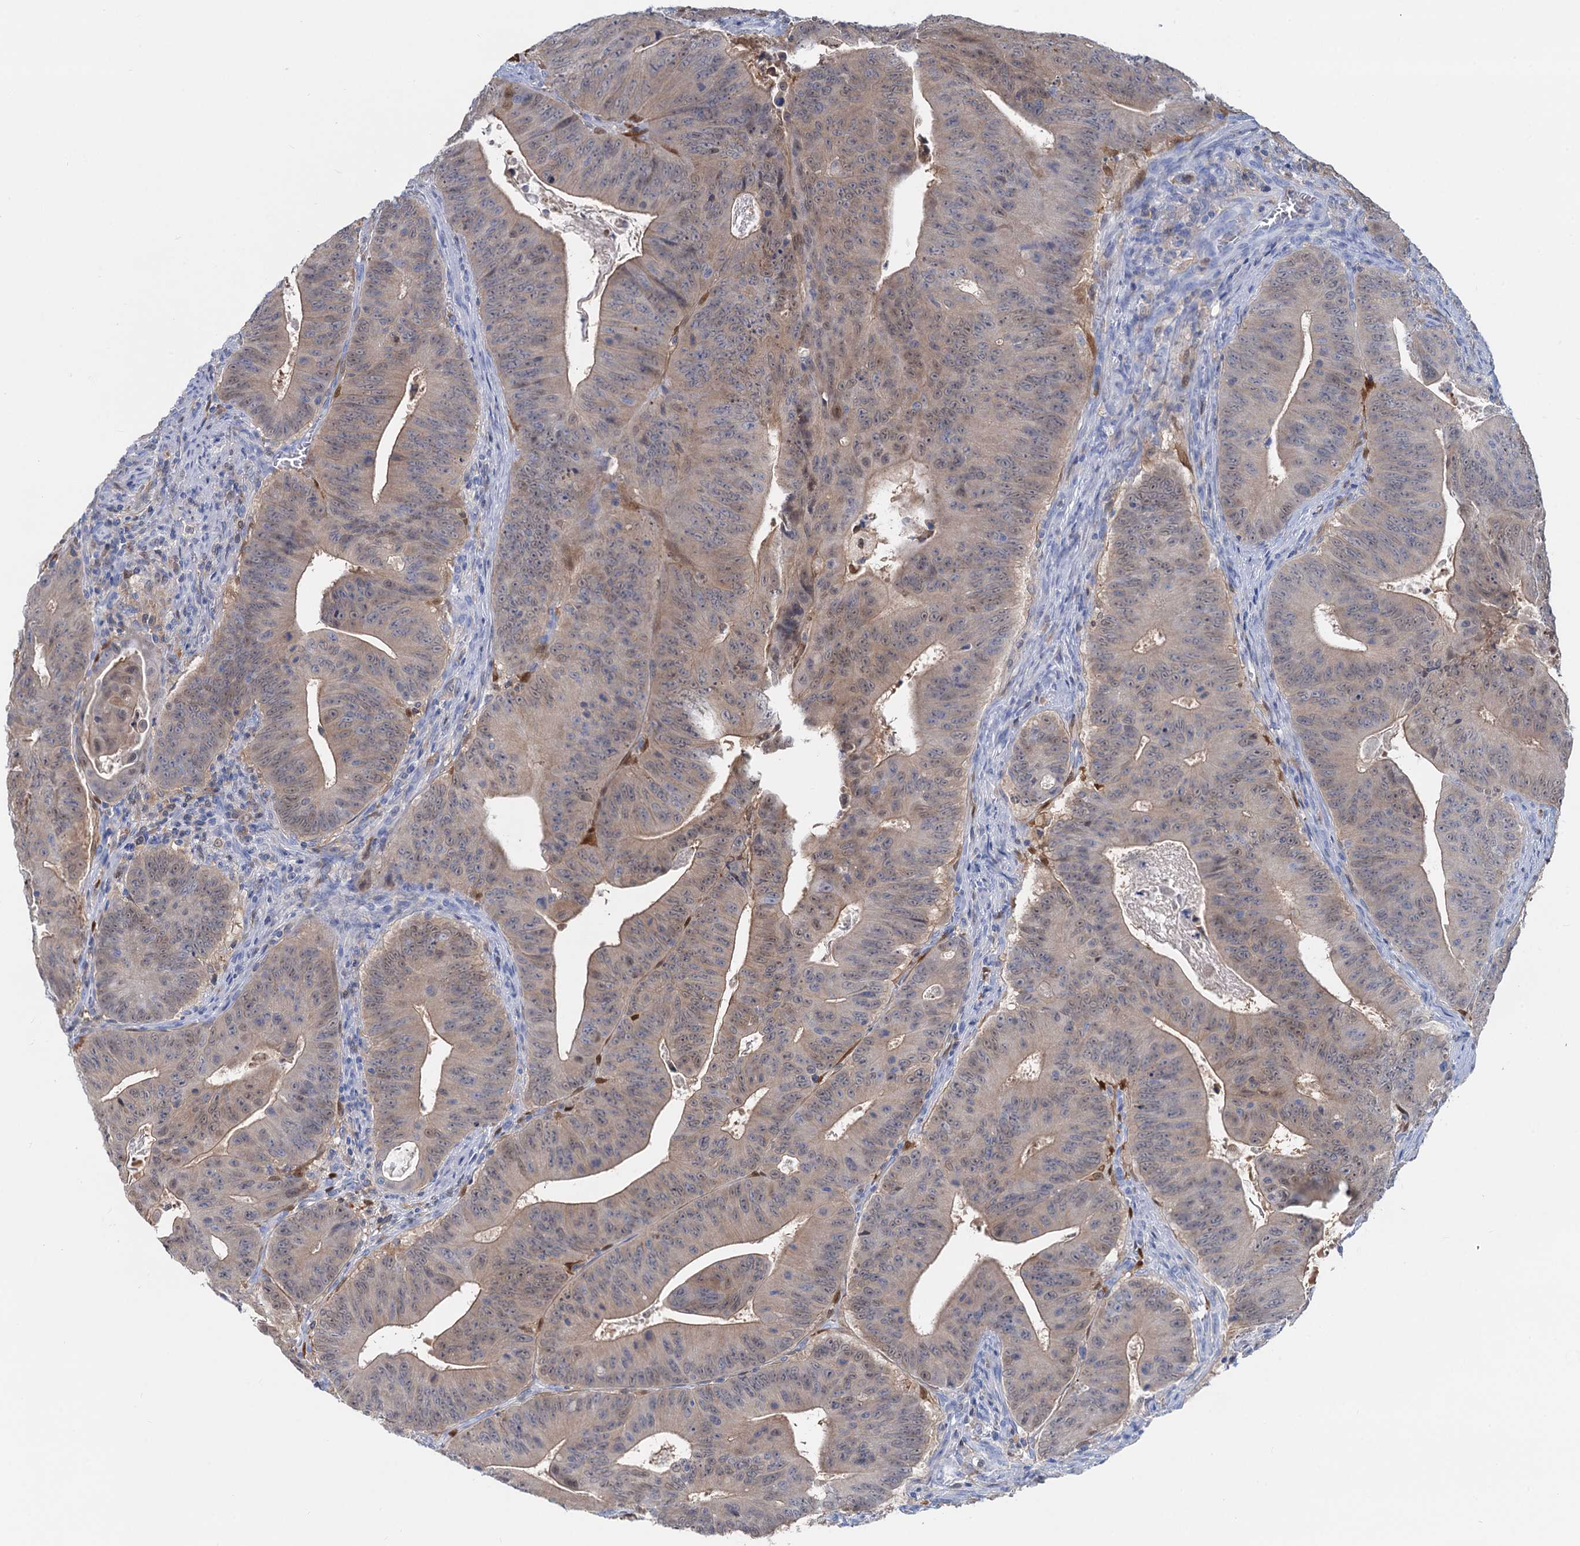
{"staining": {"intensity": "weak", "quantity": "25%-75%", "location": "cytoplasmic/membranous"}, "tissue": "colorectal cancer", "cell_type": "Tumor cells", "image_type": "cancer", "snomed": [{"axis": "morphology", "description": "Adenocarcinoma, NOS"}, {"axis": "topography", "description": "Rectum"}], "caption": "DAB (3,3'-diaminobenzidine) immunohistochemical staining of human adenocarcinoma (colorectal) reveals weak cytoplasmic/membranous protein expression in about 25%-75% of tumor cells.", "gene": "FAH", "patient": {"sex": "female", "age": 75}}